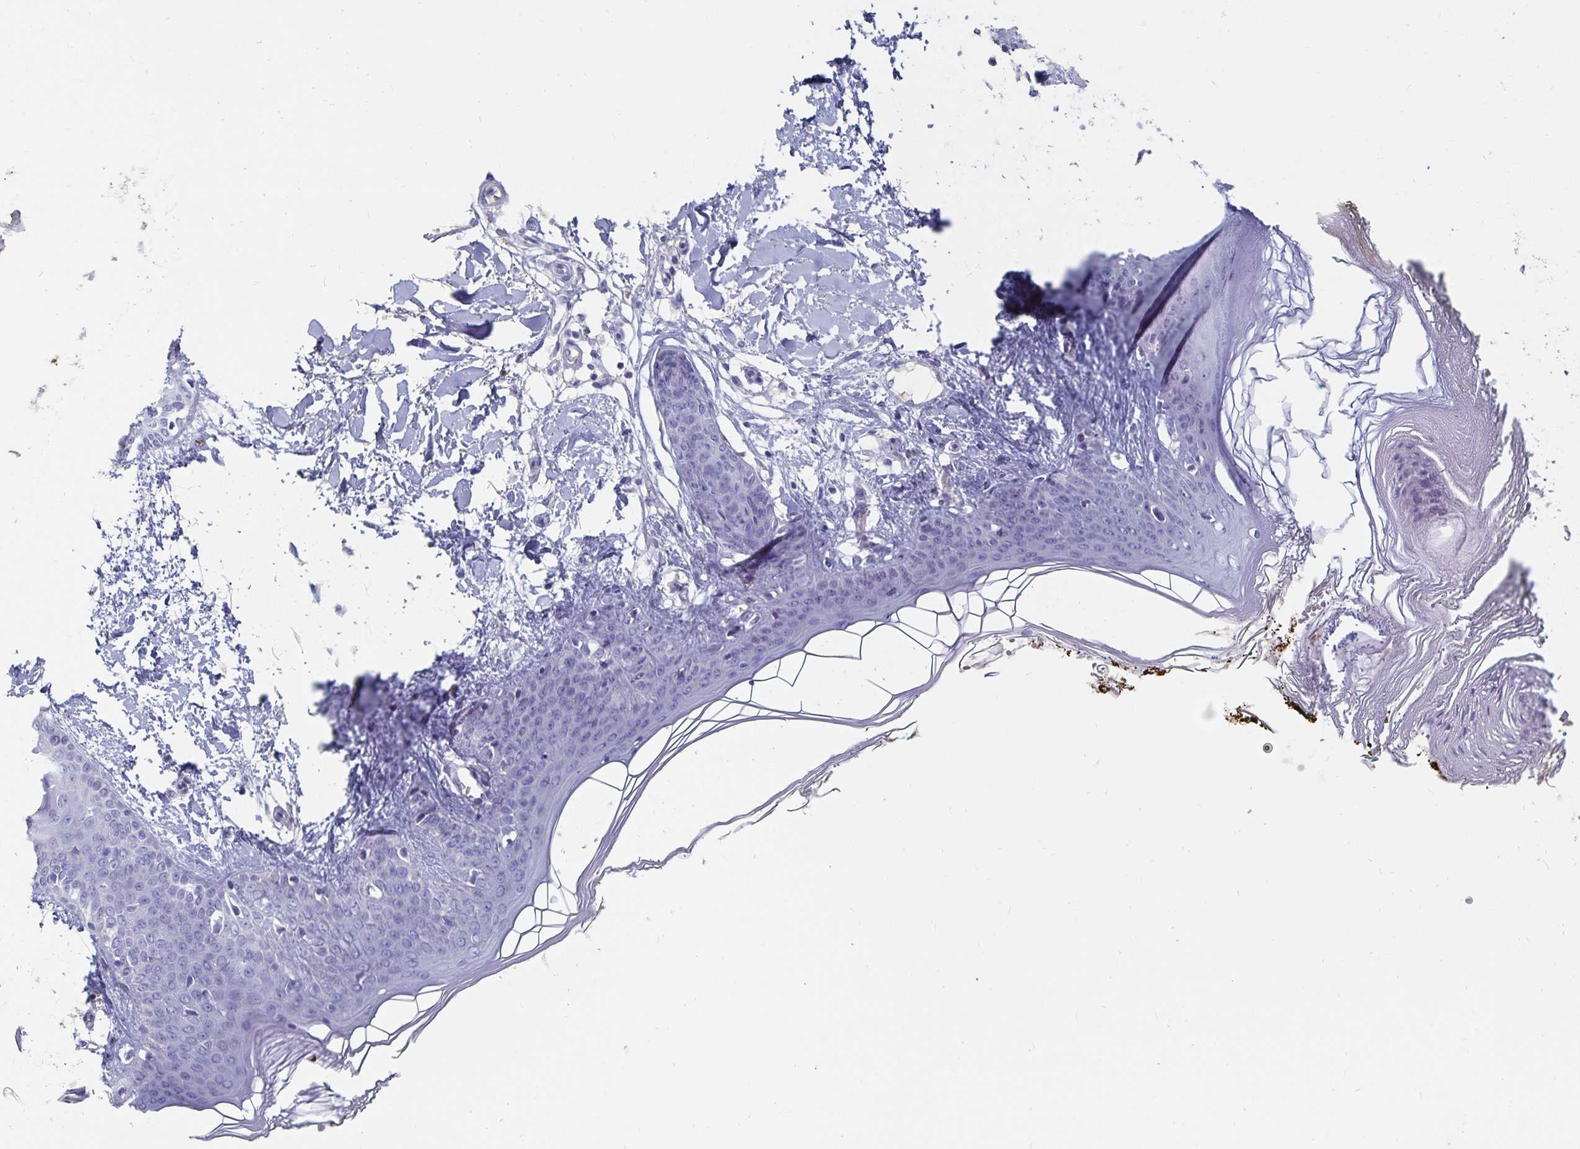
{"staining": {"intensity": "negative", "quantity": "none", "location": "none"}, "tissue": "skin", "cell_type": "Fibroblasts", "image_type": "normal", "snomed": [{"axis": "morphology", "description": "Normal tissue, NOS"}, {"axis": "topography", "description": "Skin"}], "caption": "Photomicrograph shows no protein staining in fibroblasts of normal skin.", "gene": "CFAP69", "patient": {"sex": "female", "age": 34}}